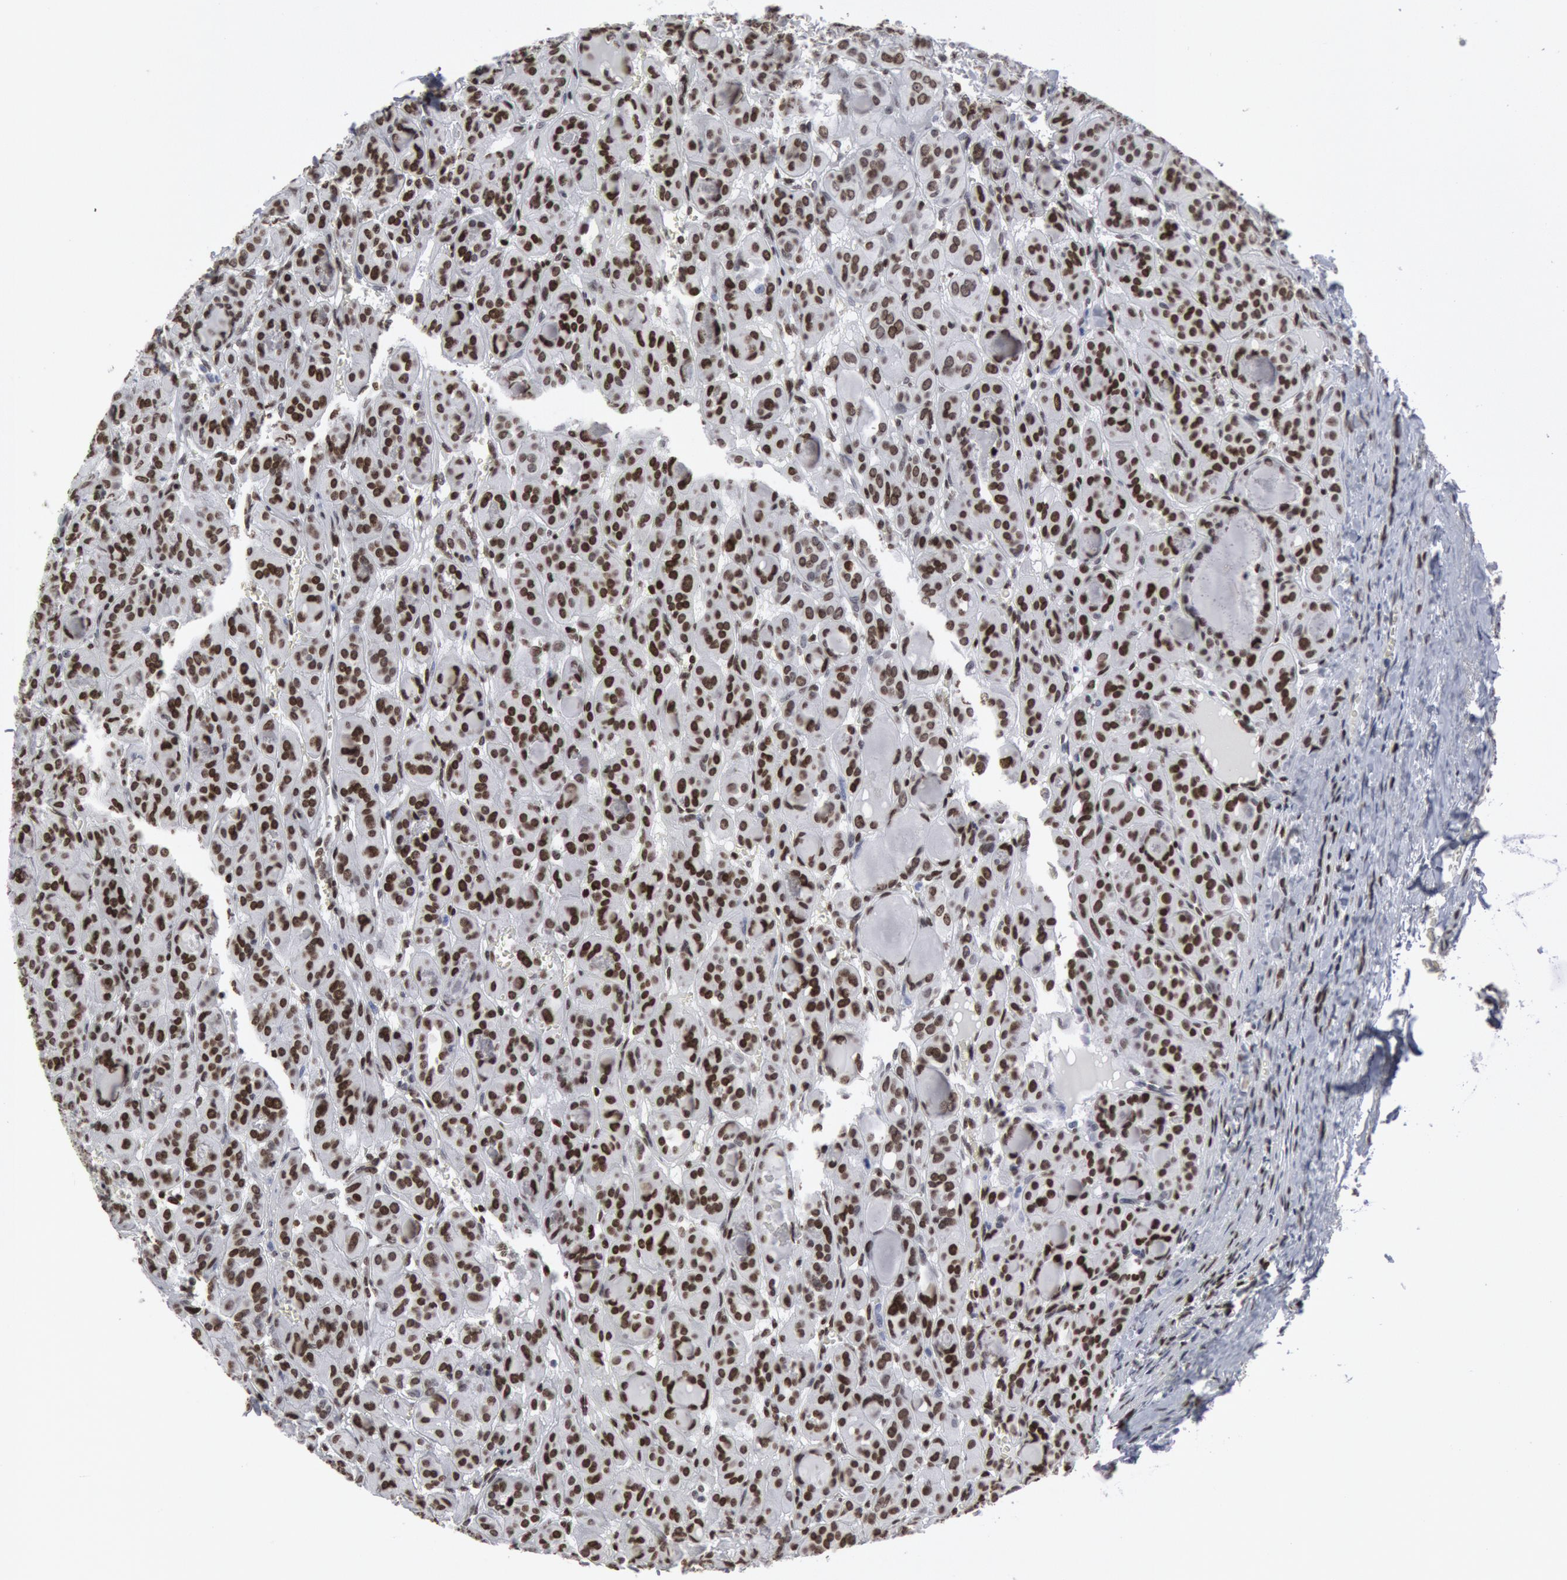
{"staining": {"intensity": "moderate", "quantity": ">75%", "location": "nuclear"}, "tissue": "thyroid cancer", "cell_type": "Tumor cells", "image_type": "cancer", "snomed": [{"axis": "morphology", "description": "Follicular adenoma carcinoma, NOS"}, {"axis": "topography", "description": "Thyroid gland"}], "caption": "Follicular adenoma carcinoma (thyroid) was stained to show a protein in brown. There is medium levels of moderate nuclear staining in about >75% of tumor cells. The staining is performed using DAB (3,3'-diaminobenzidine) brown chromogen to label protein expression. The nuclei are counter-stained blue using hematoxylin.", "gene": "MECP2", "patient": {"sex": "female", "age": 71}}